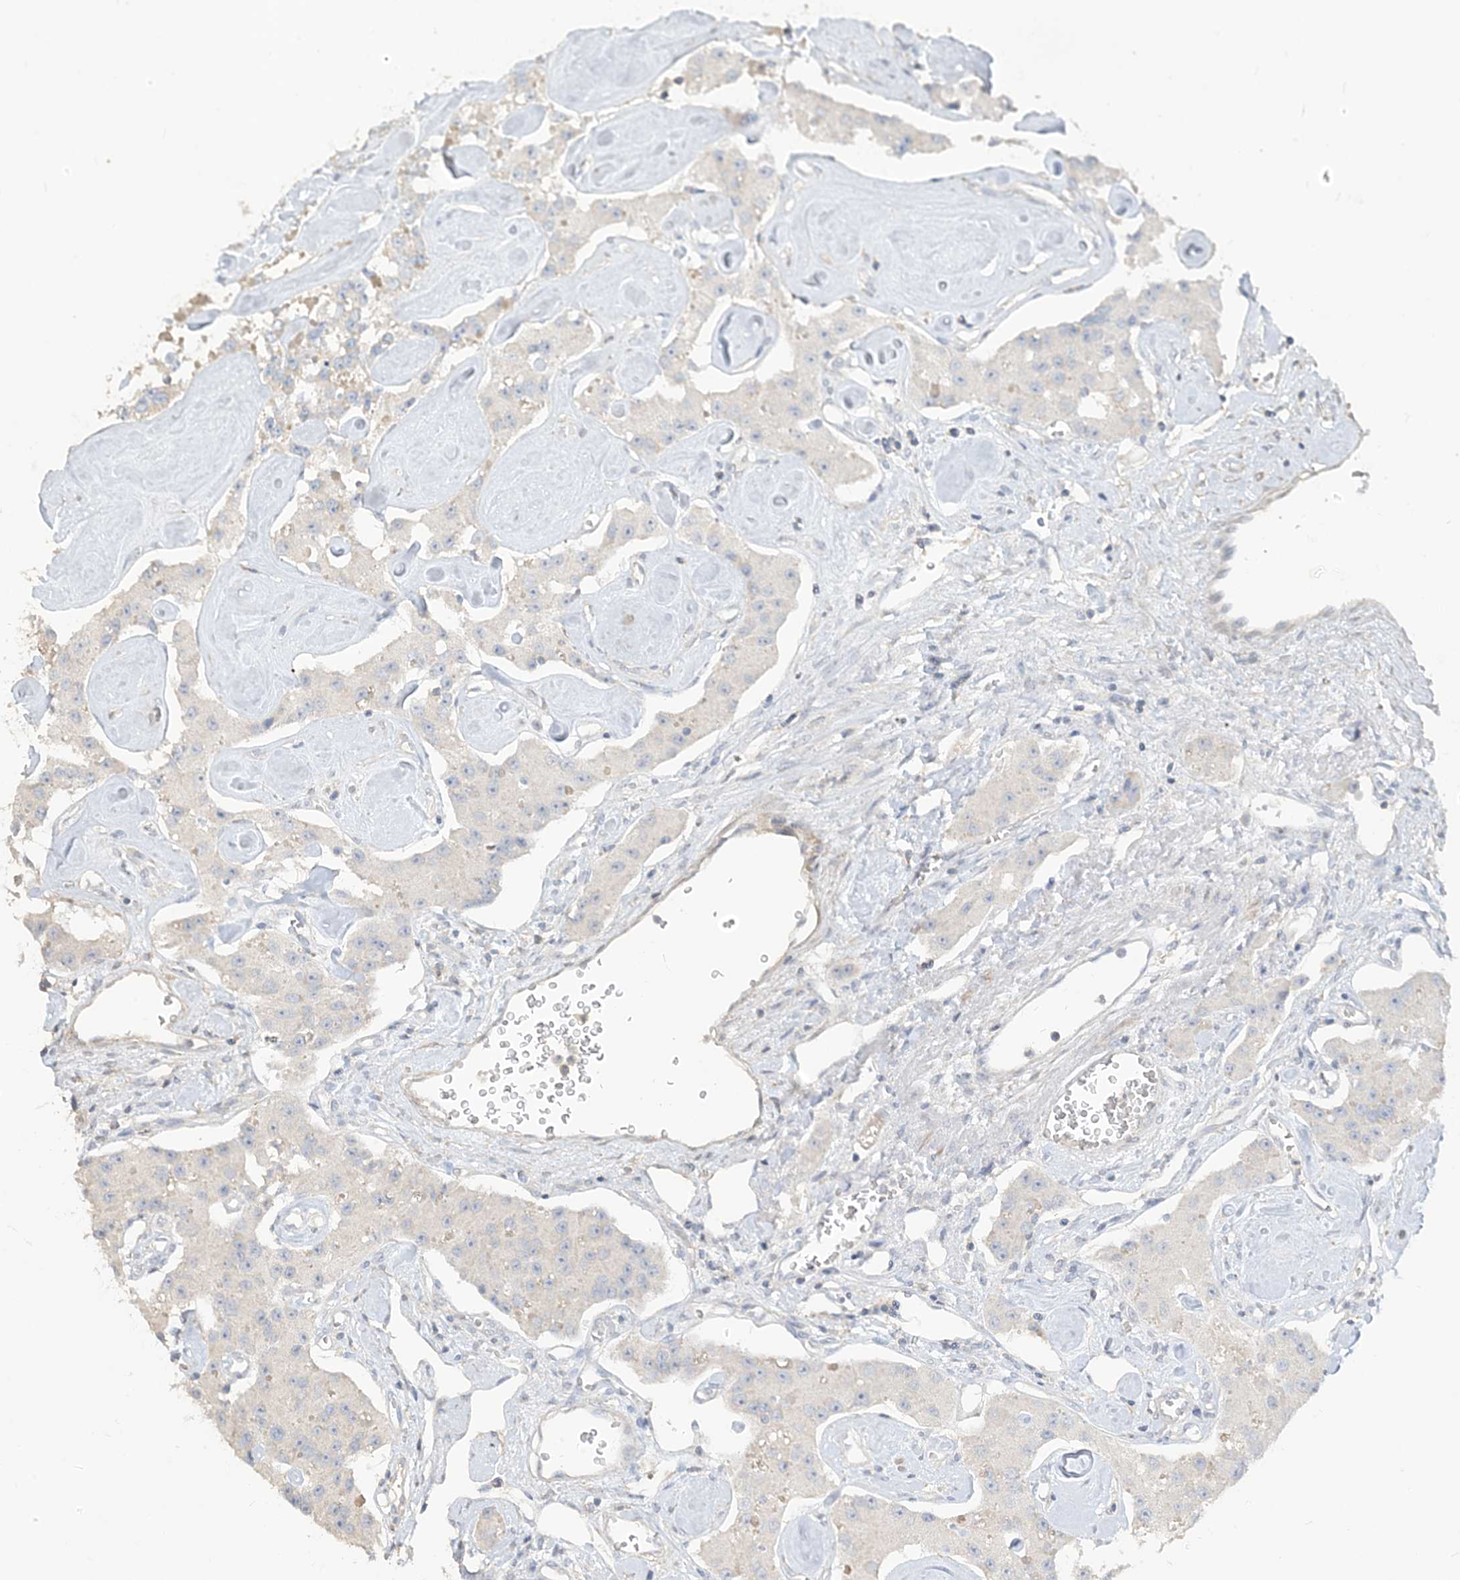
{"staining": {"intensity": "negative", "quantity": "none", "location": "none"}, "tissue": "carcinoid", "cell_type": "Tumor cells", "image_type": "cancer", "snomed": [{"axis": "morphology", "description": "Carcinoid, malignant, NOS"}, {"axis": "topography", "description": "Pancreas"}], "caption": "High magnification brightfield microscopy of carcinoid (malignant) stained with DAB (brown) and counterstained with hematoxylin (blue): tumor cells show no significant expression.", "gene": "NPHS2", "patient": {"sex": "male", "age": 41}}